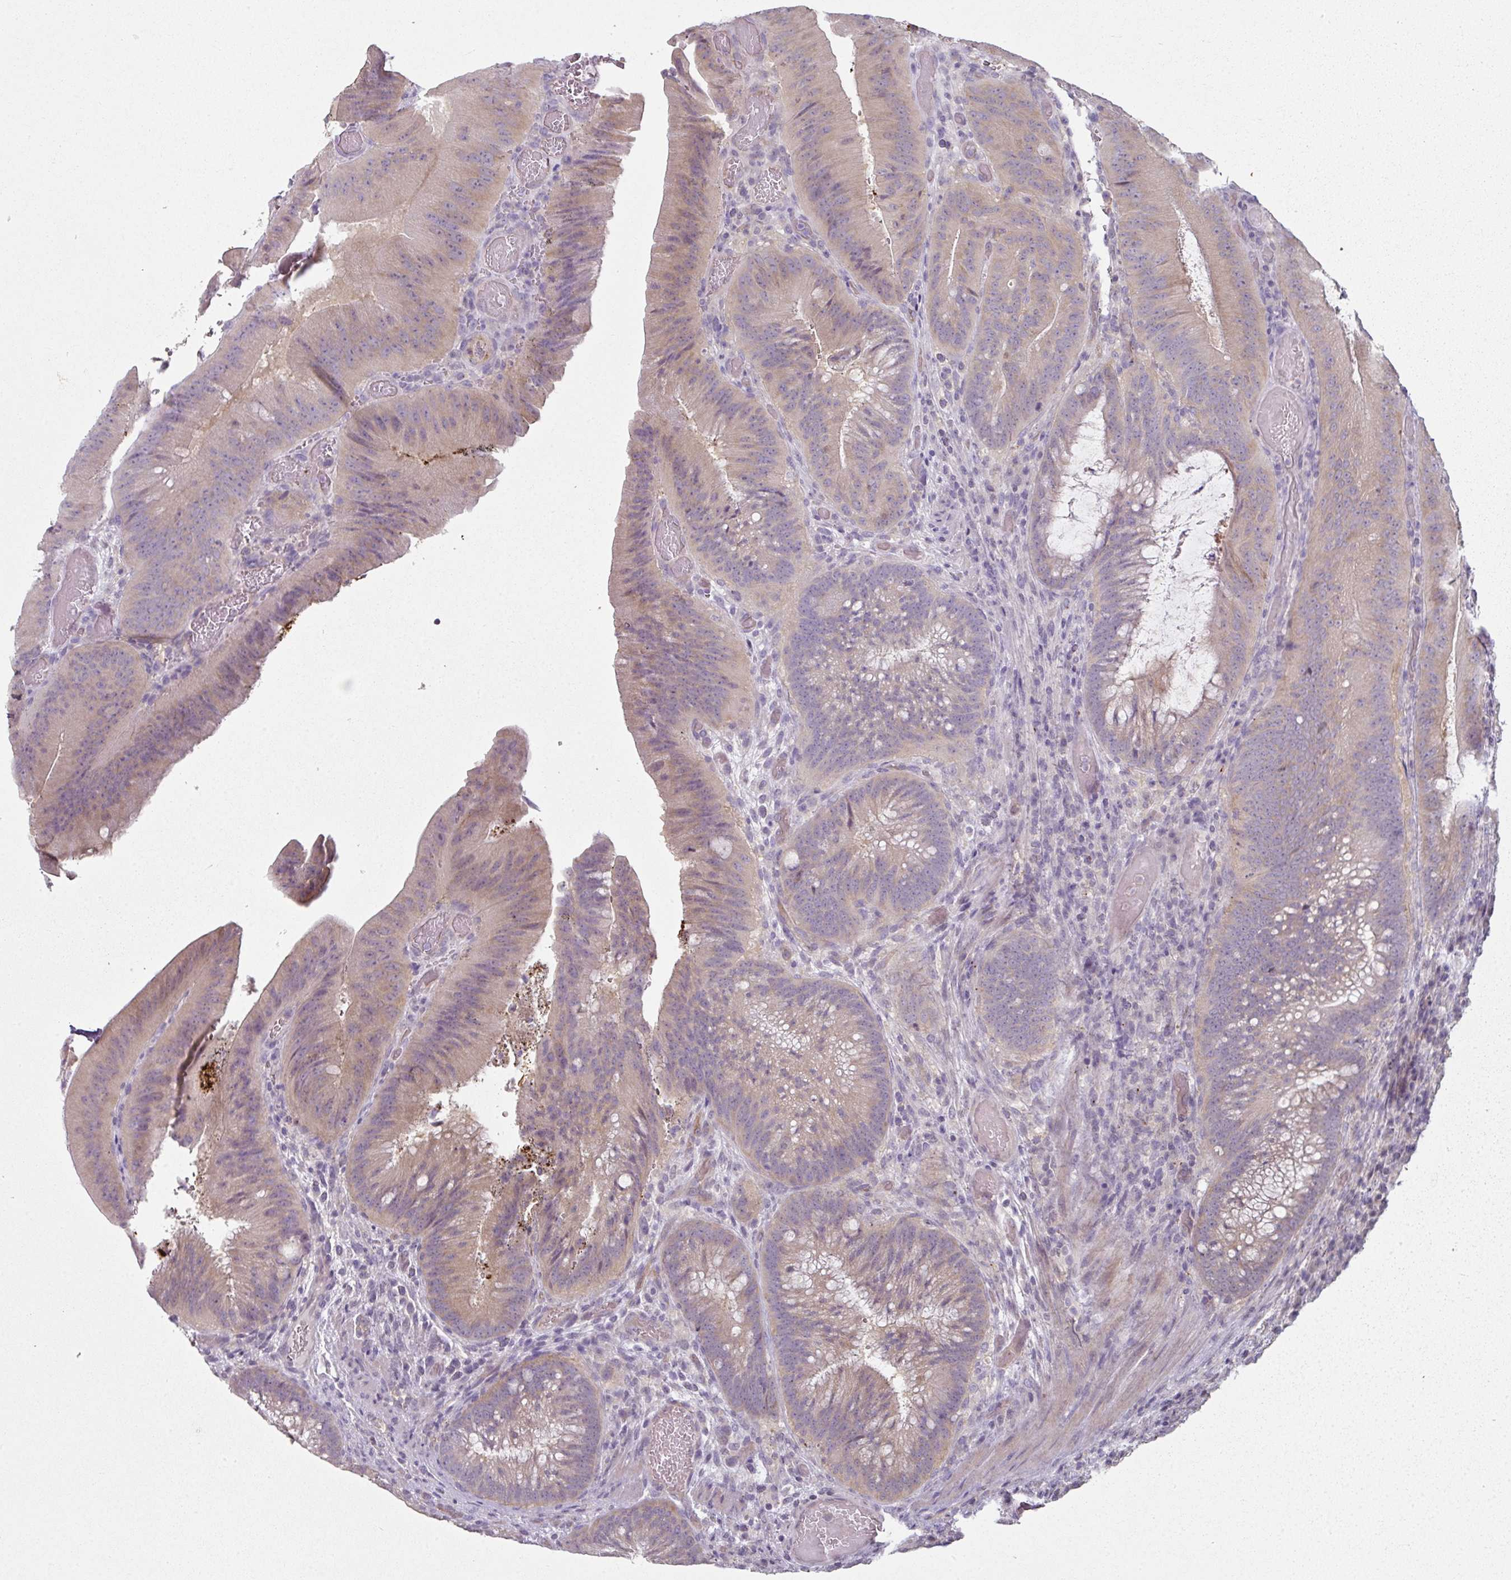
{"staining": {"intensity": "weak", "quantity": "25%-75%", "location": "cytoplasmic/membranous"}, "tissue": "colorectal cancer", "cell_type": "Tumor cells", "image_type": "cancer", "snomed": [{"axis": "morphology", "description": "Adenocarcinoma, NOS"}, {"axis": "topography", "description": "Colon"}], "caption": "Colorectal cancer (adenocarcinoma) stained with a protein marker exhibits weak staining in tumor cells.", "gene": "C19orf33", "patient": {"sex": "female", "age": 43}}